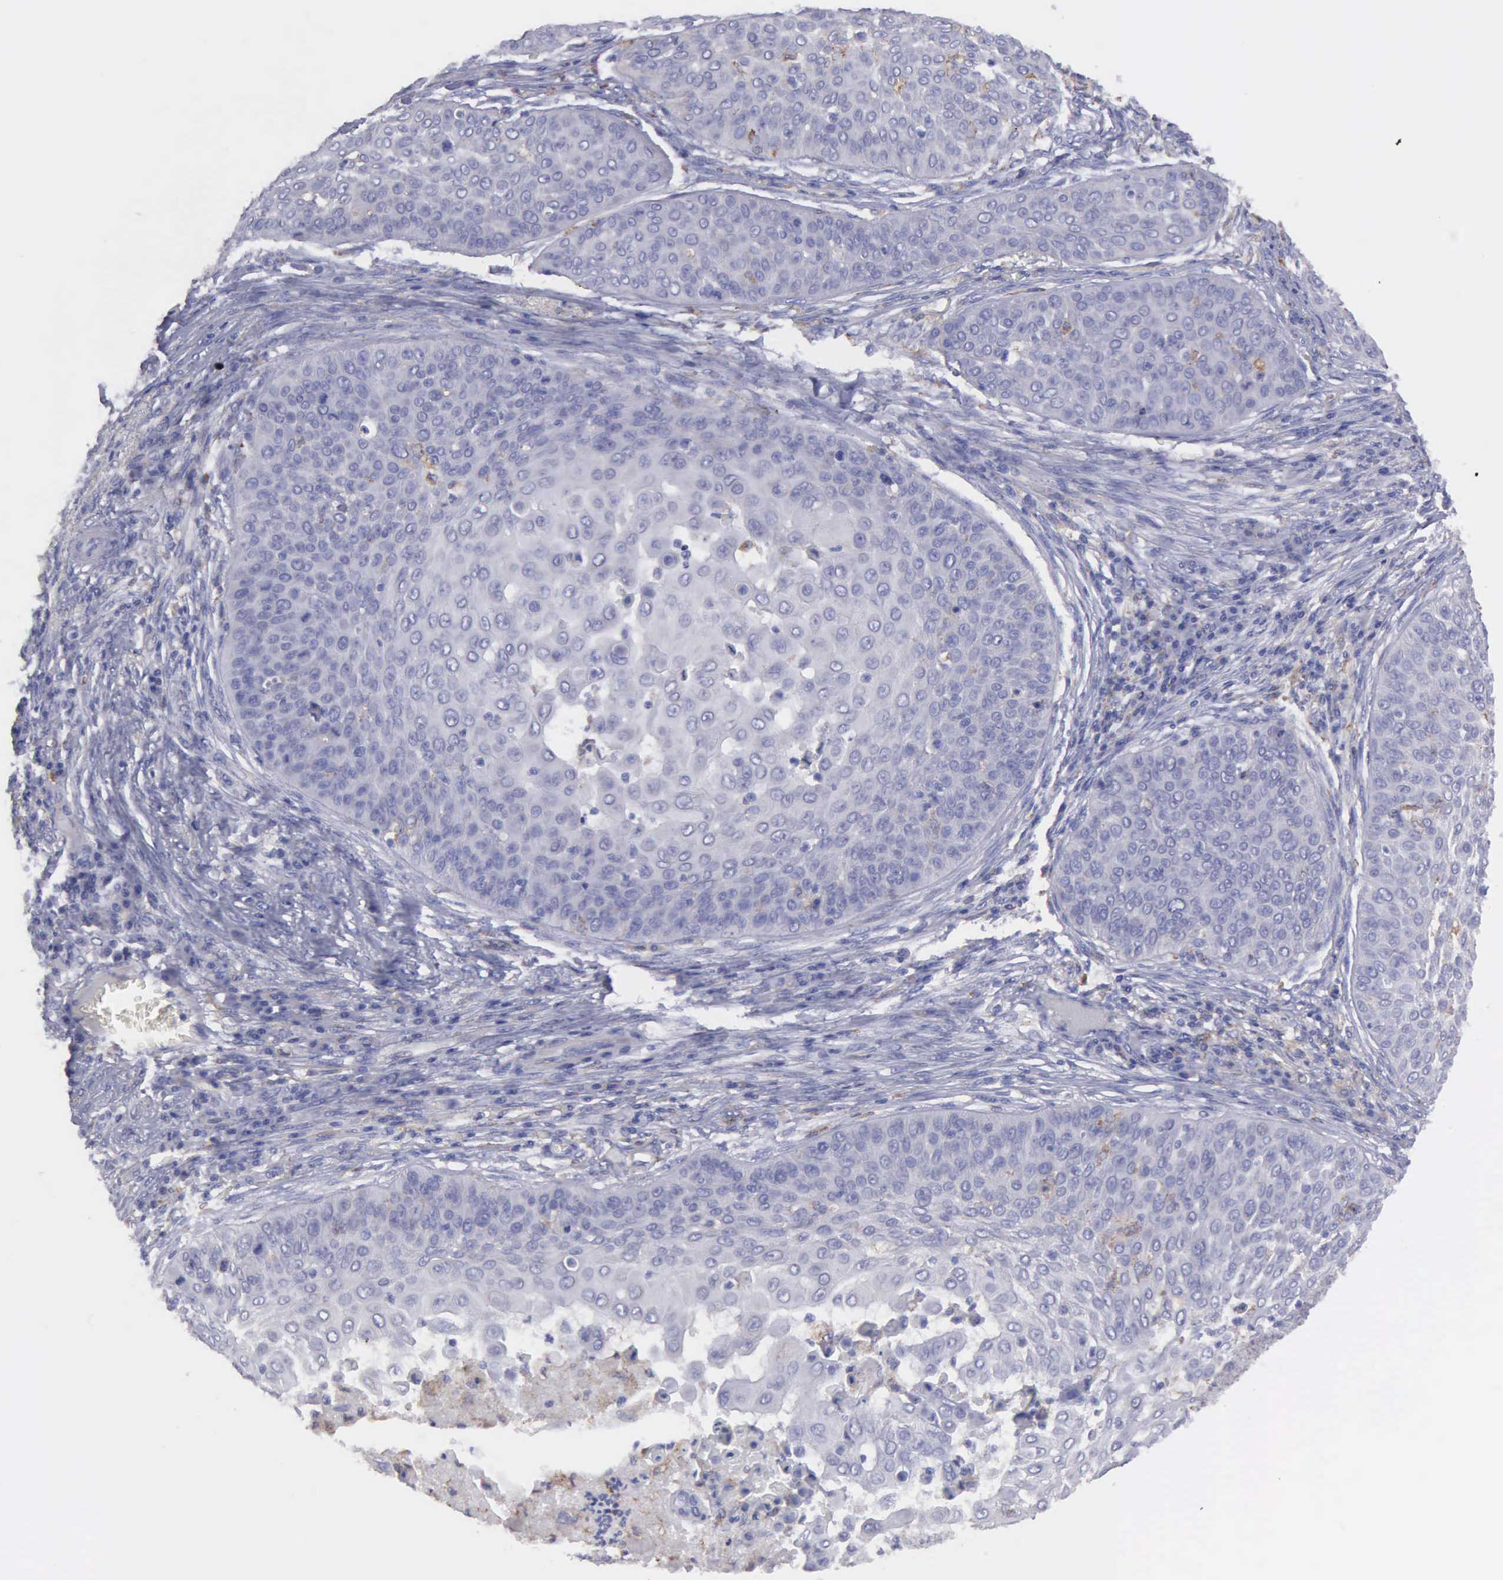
{"staining": {"intensity": "negative", "quantity": "none", "location": "none"}, "tissue": "skin cancer", "cell_type": "Tumor cells", "image_type": "cancer", "snomed": [{"axis": "morphology", "description": "Squamous cell carcinoma, NOS"}, {"axis": "topography", "description": "Skin"}], "caption": "IHC of skin cancer reveals no staining in tumor cells. (DAB (3,3'-diaminobenzidine) immunohistochemistry visualized using brightfield microscopy, high magnification).", "gene": "TYRP1", "patient": {"sex": "male", "age": 82}}